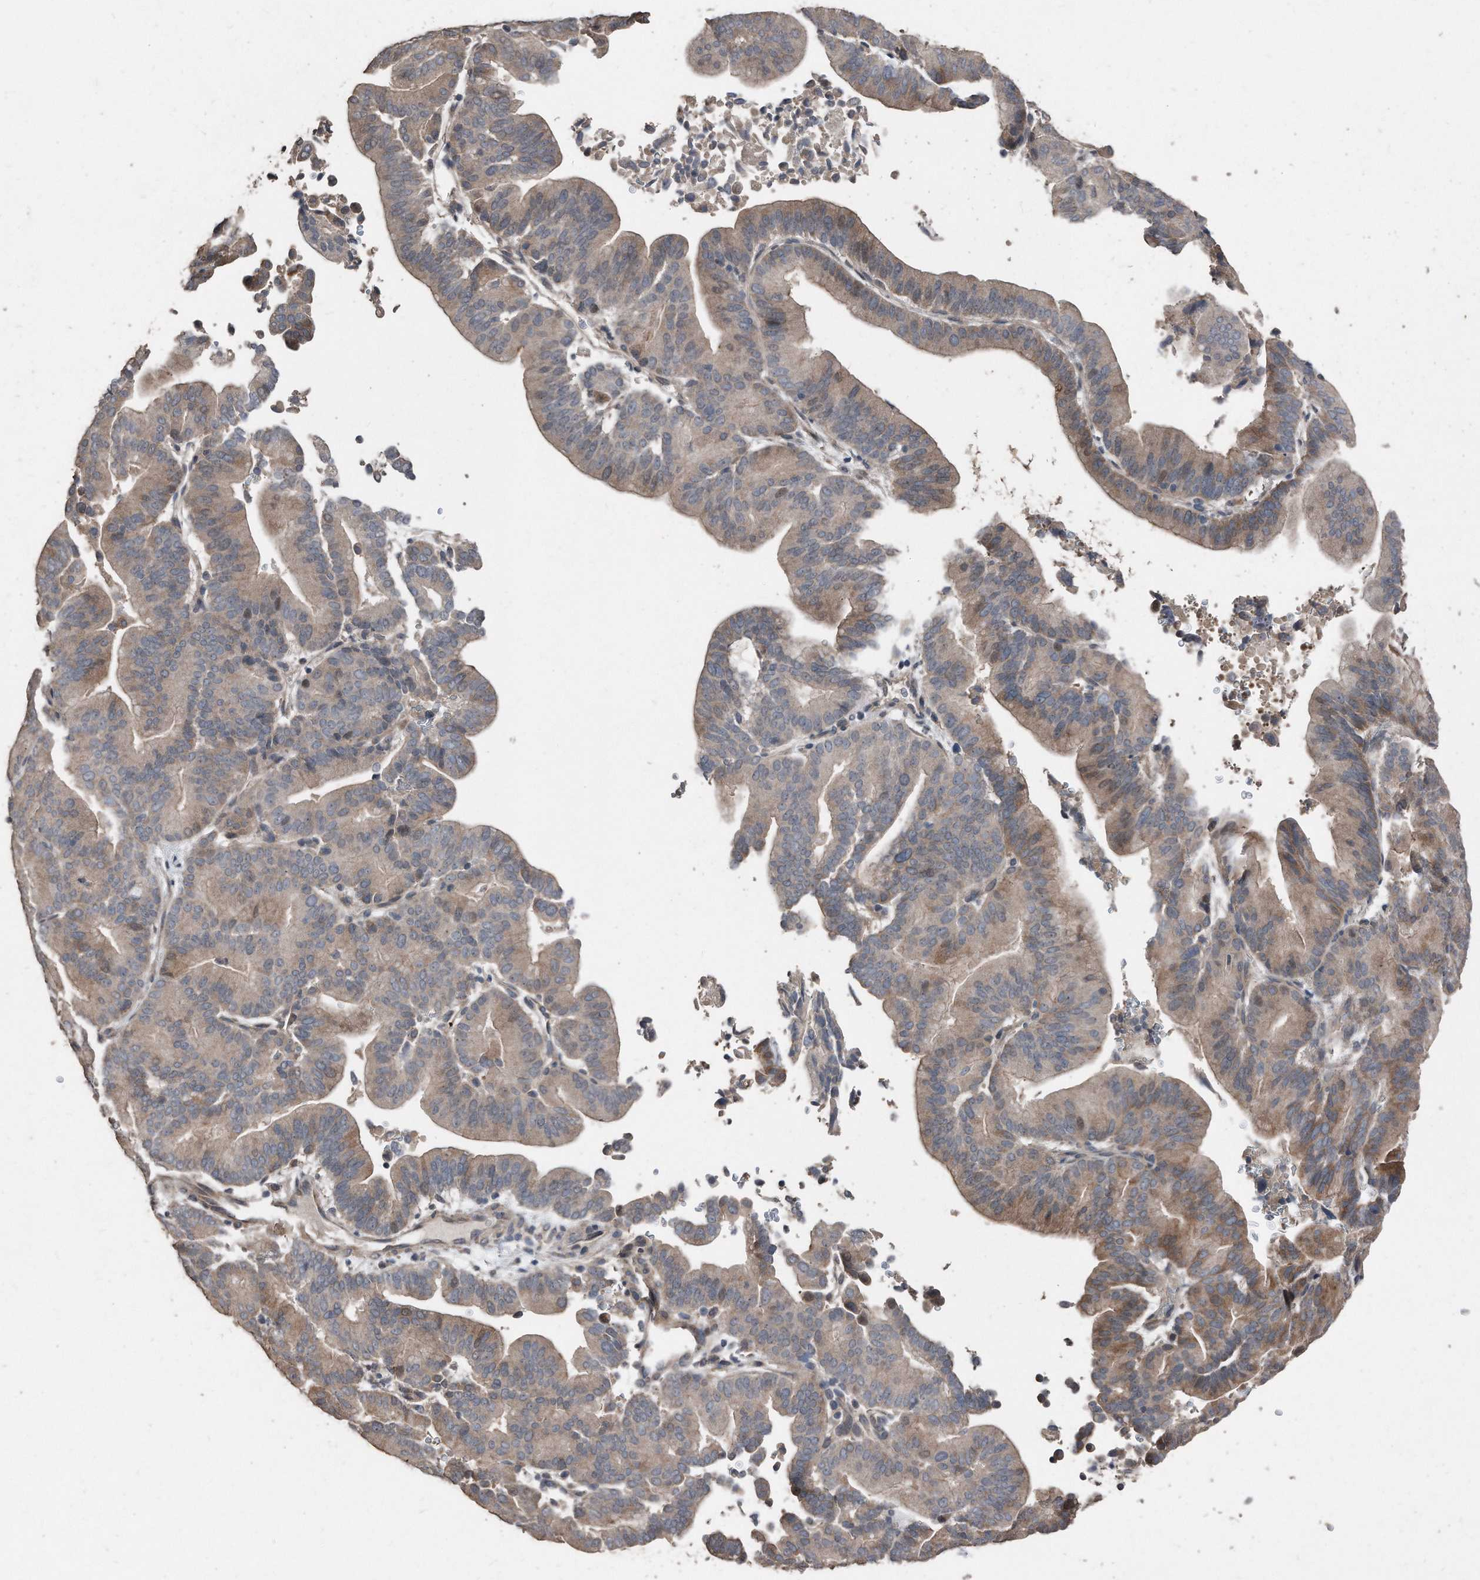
{"staining": {"intensity": "moderate", "quantity": "<25%", "location": "cytoplasmic/membranous"}, "tissue": "liver cancer", "cell_type": "Tumor cells", "image_type": "cancer", "snomed": [{"axis": "morphology", "description": "Cholangiocarcinoma"}, {"axis": "topography", "description": "Liver"}], "caption": "Immunohistochemical staining of liver cancer demonstrates moderate cytoplasmic/membranous protein positivity in about <25% of tumor cells. (Brightfield microscopy of DAB IHC at high magnification).", "gene": "ANKRD10", "patient": {"sex": "female", "age": 75}}